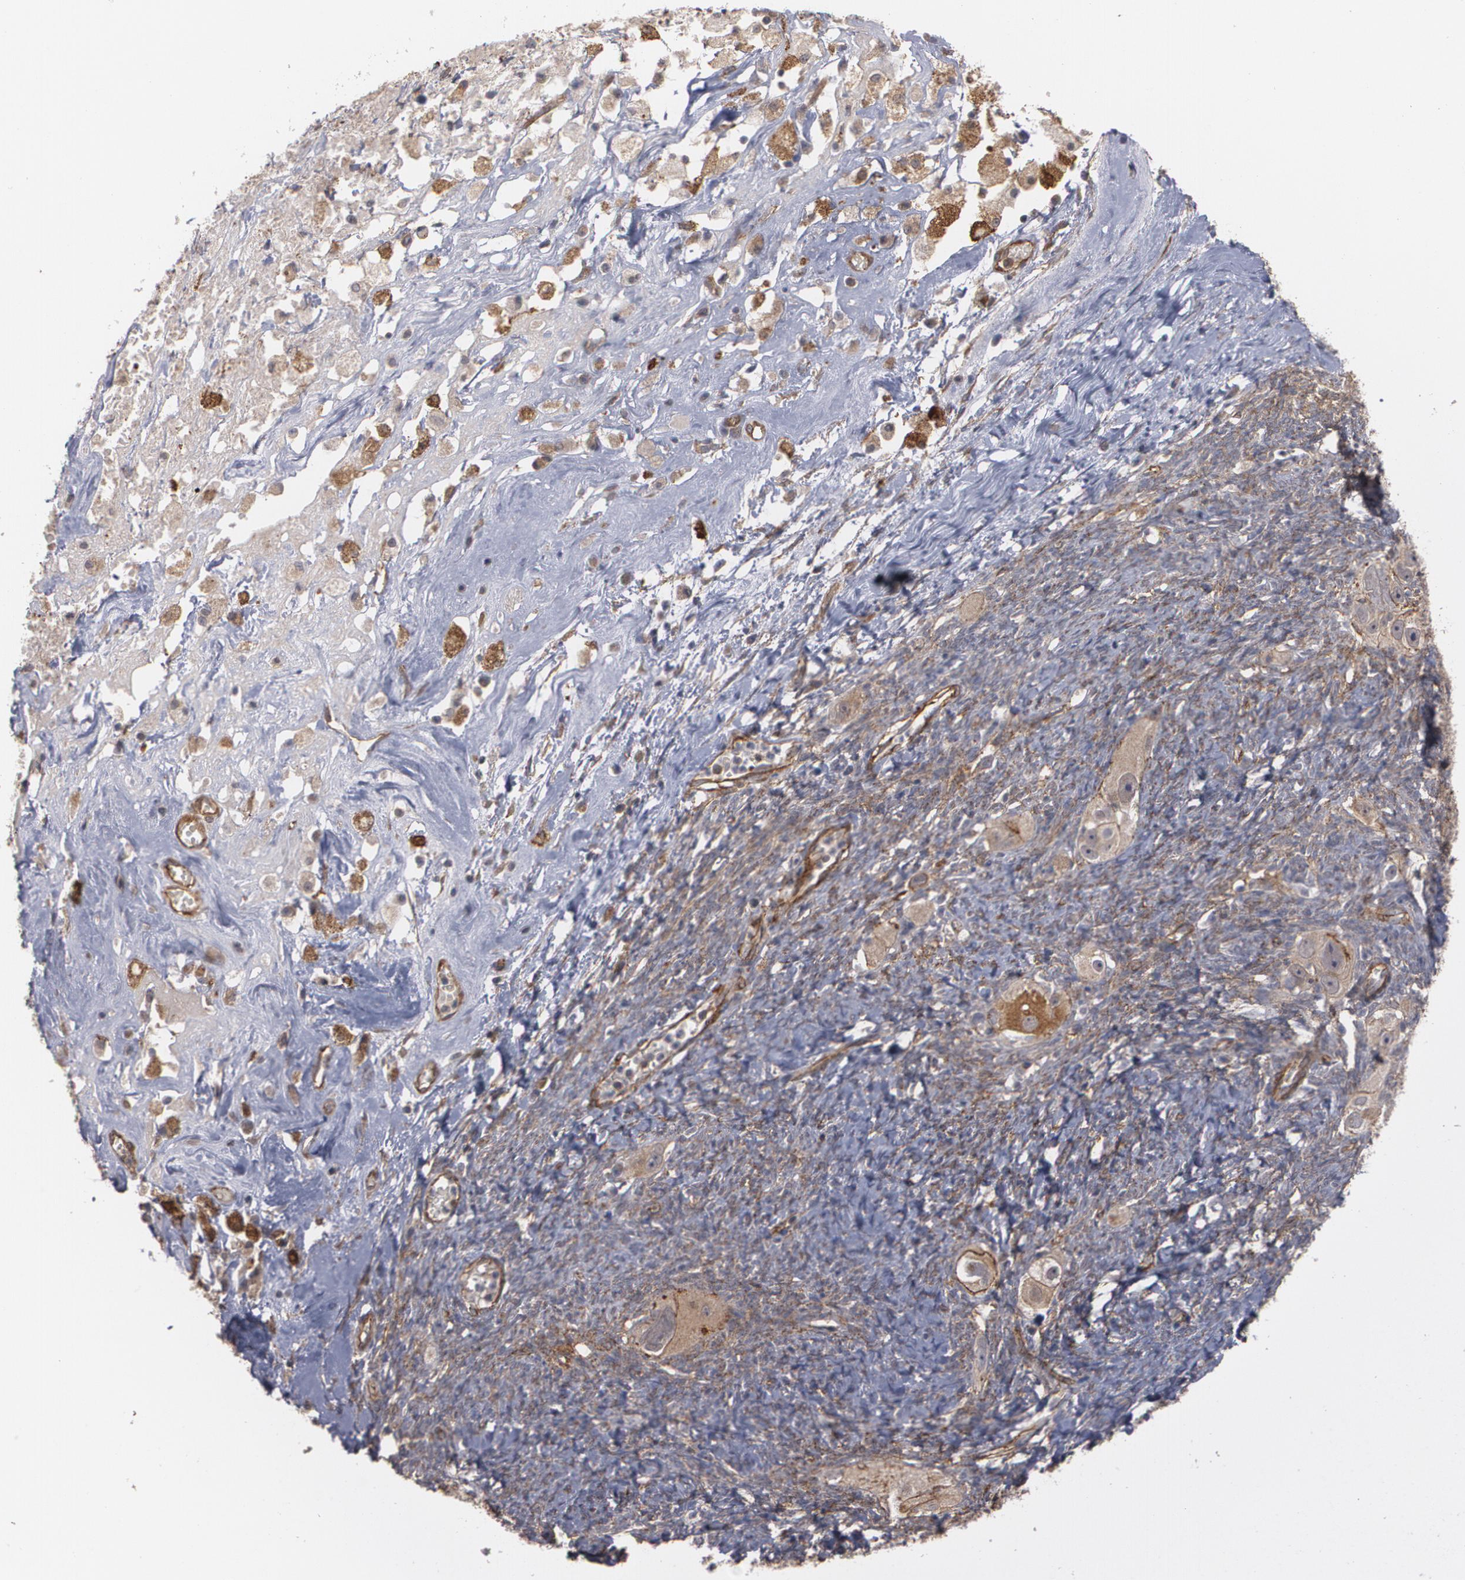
{"staining": {"intensity": "weak", "quantity": ">75%", "location": "cytoplasmic/membranous"}, "tissue": "ovarian cancer", "cell_type": "Tumor cells", "image_type": "cancer", "snomed": [{"axis": "morphology", "description": "Normal tissue, NOS"}, {"axis": "morphology", "description": "Cystadenocarcinoma, serous, NOS"}, {"axis": "topography", "description": "Ovary"}], "caption": "Tumor cells reveal weak cytoplasmic/membranous positivity in approximately >75% of cells in ovarian cancer (serous cystadenocarcinoma).", "gene": "TJP1", "patient": {"sex": "female", "age": 62}}